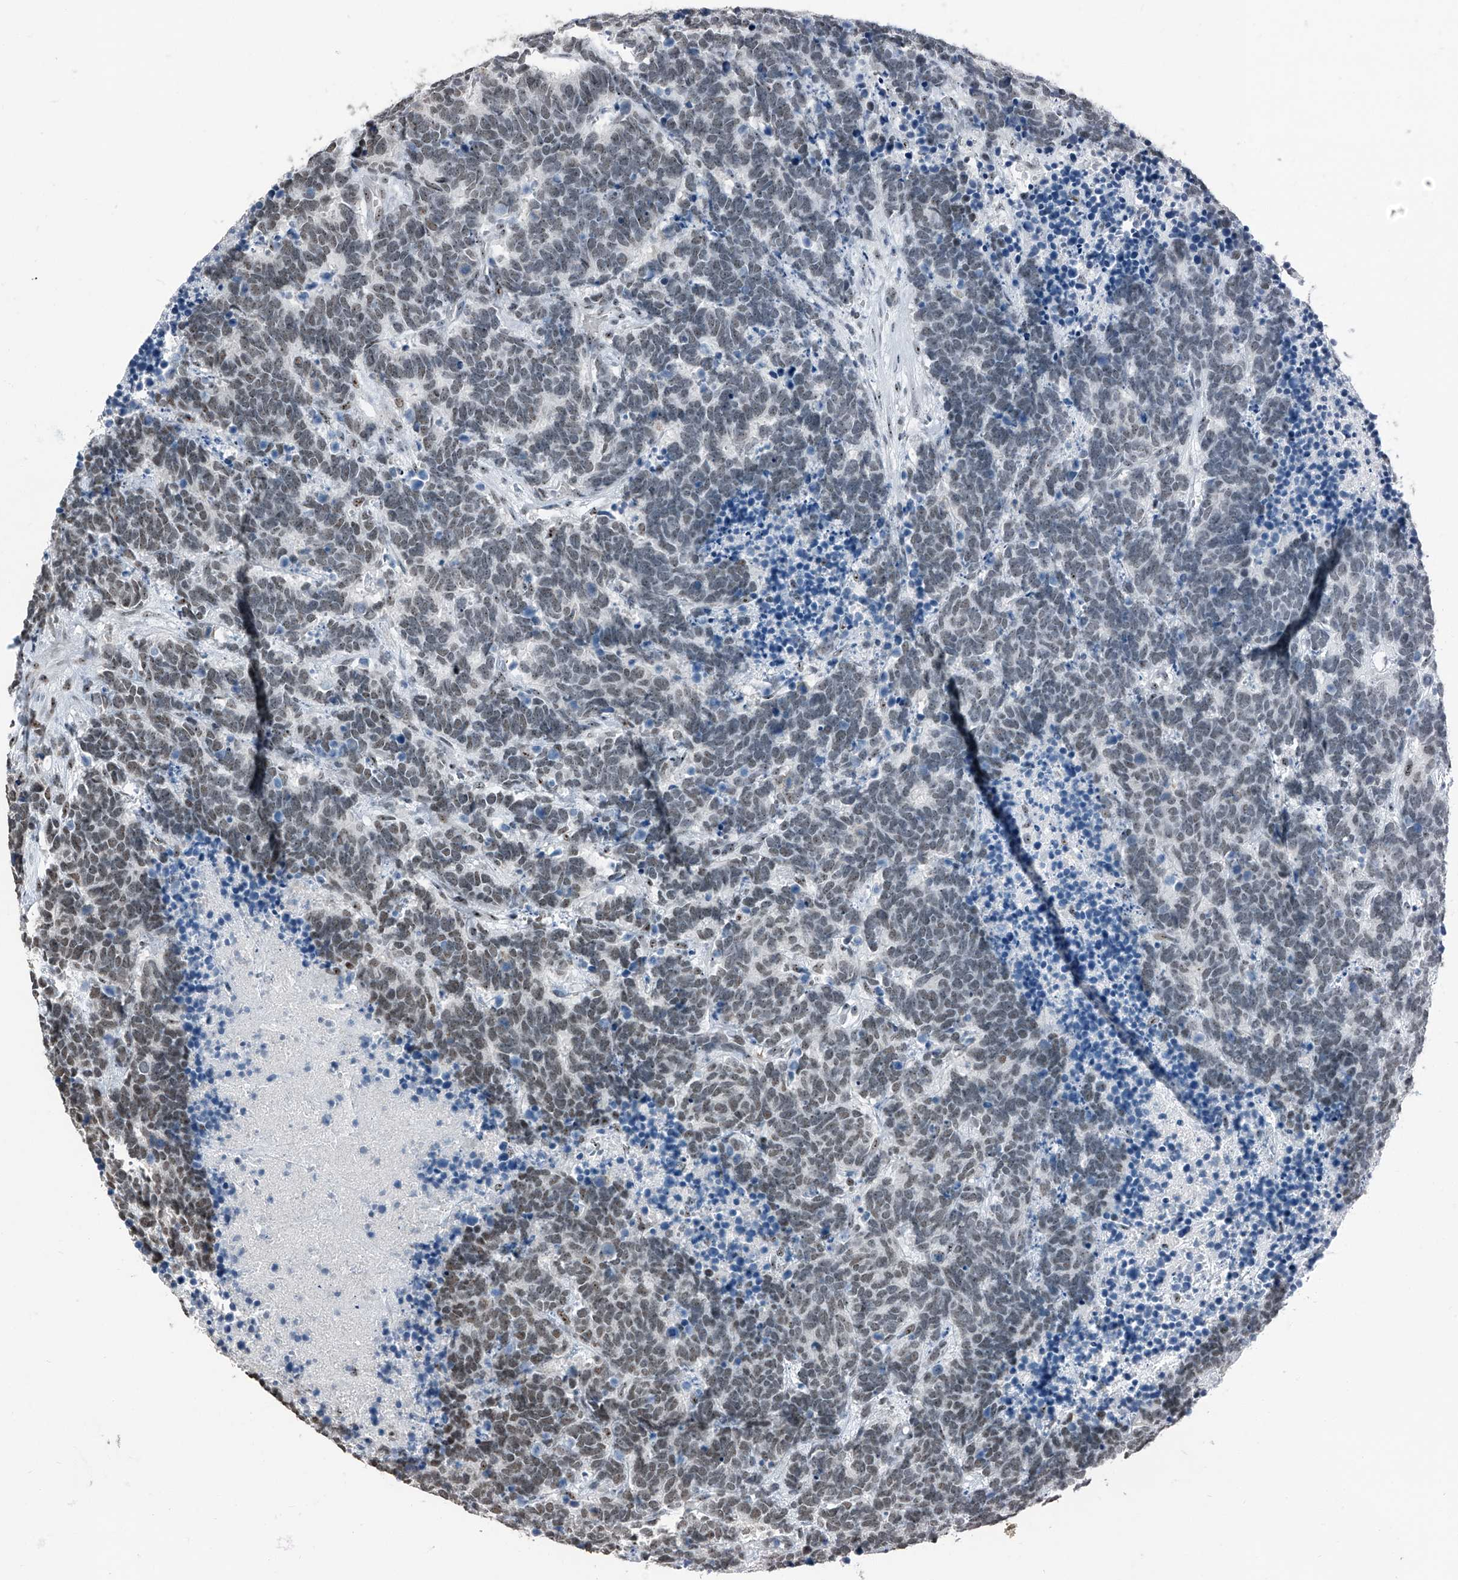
{"staining": {"intensity": "moderate", "quantity": ">75%", "location": "nuclear"}, "tissue": "carcinoid", "cell_type": "Tumor cells", "image_type": "cancer", "snomed": [{"axis": "morphology", "description": "Carcinoma, NOS"}, {"axis": "morphology", "description": "Carcinoid, malignant, NOS"}, {"axis": "topography", "description": "Urinary bladder"}], "caption": "This micrograph exhibits immunohistochemistry (IHC) staining of carcinoma, with medium moderate nuclear positivity in about >75% of tumor cells.", "gene": "TCOF1", "patient": {"sex": "male", "age": 57}}